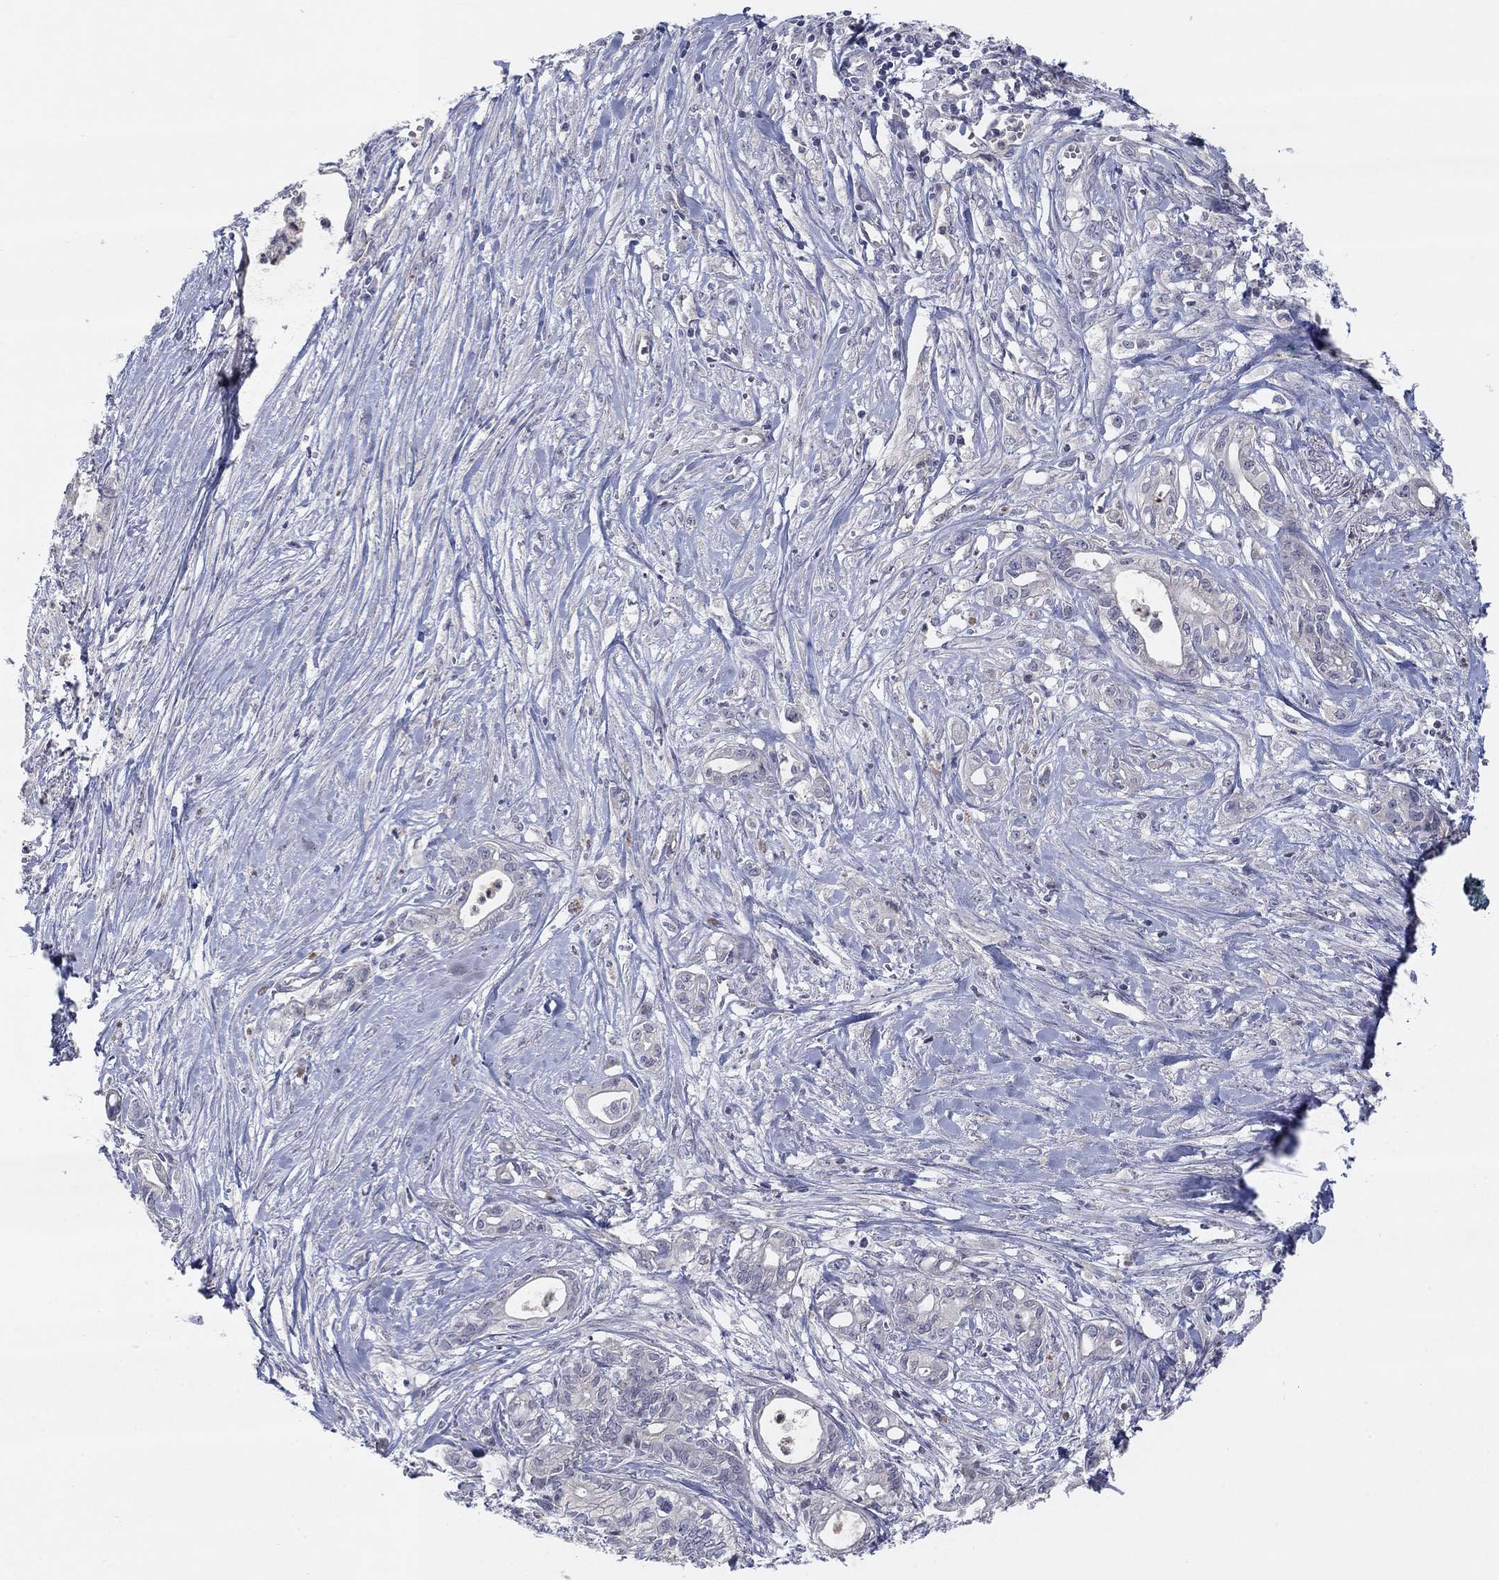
{"staining": {"intensity": "negative", "quantity": "none", "location": "none"}, "tissue": "pancreatic cancer", "cell_type": "Tumor cells", "image_type": "cancer", "snomed": [{"axis": "morphology", "description": "Adenocarcinoma, NOS"}, {"axis": "topography", "description": "Pancreas"}], "caption": "Tumor cells are negative for brown protein staining in pancreatic cancer.", "gene": "AMN1", "patient": {"sex": "male", "age": 71}}